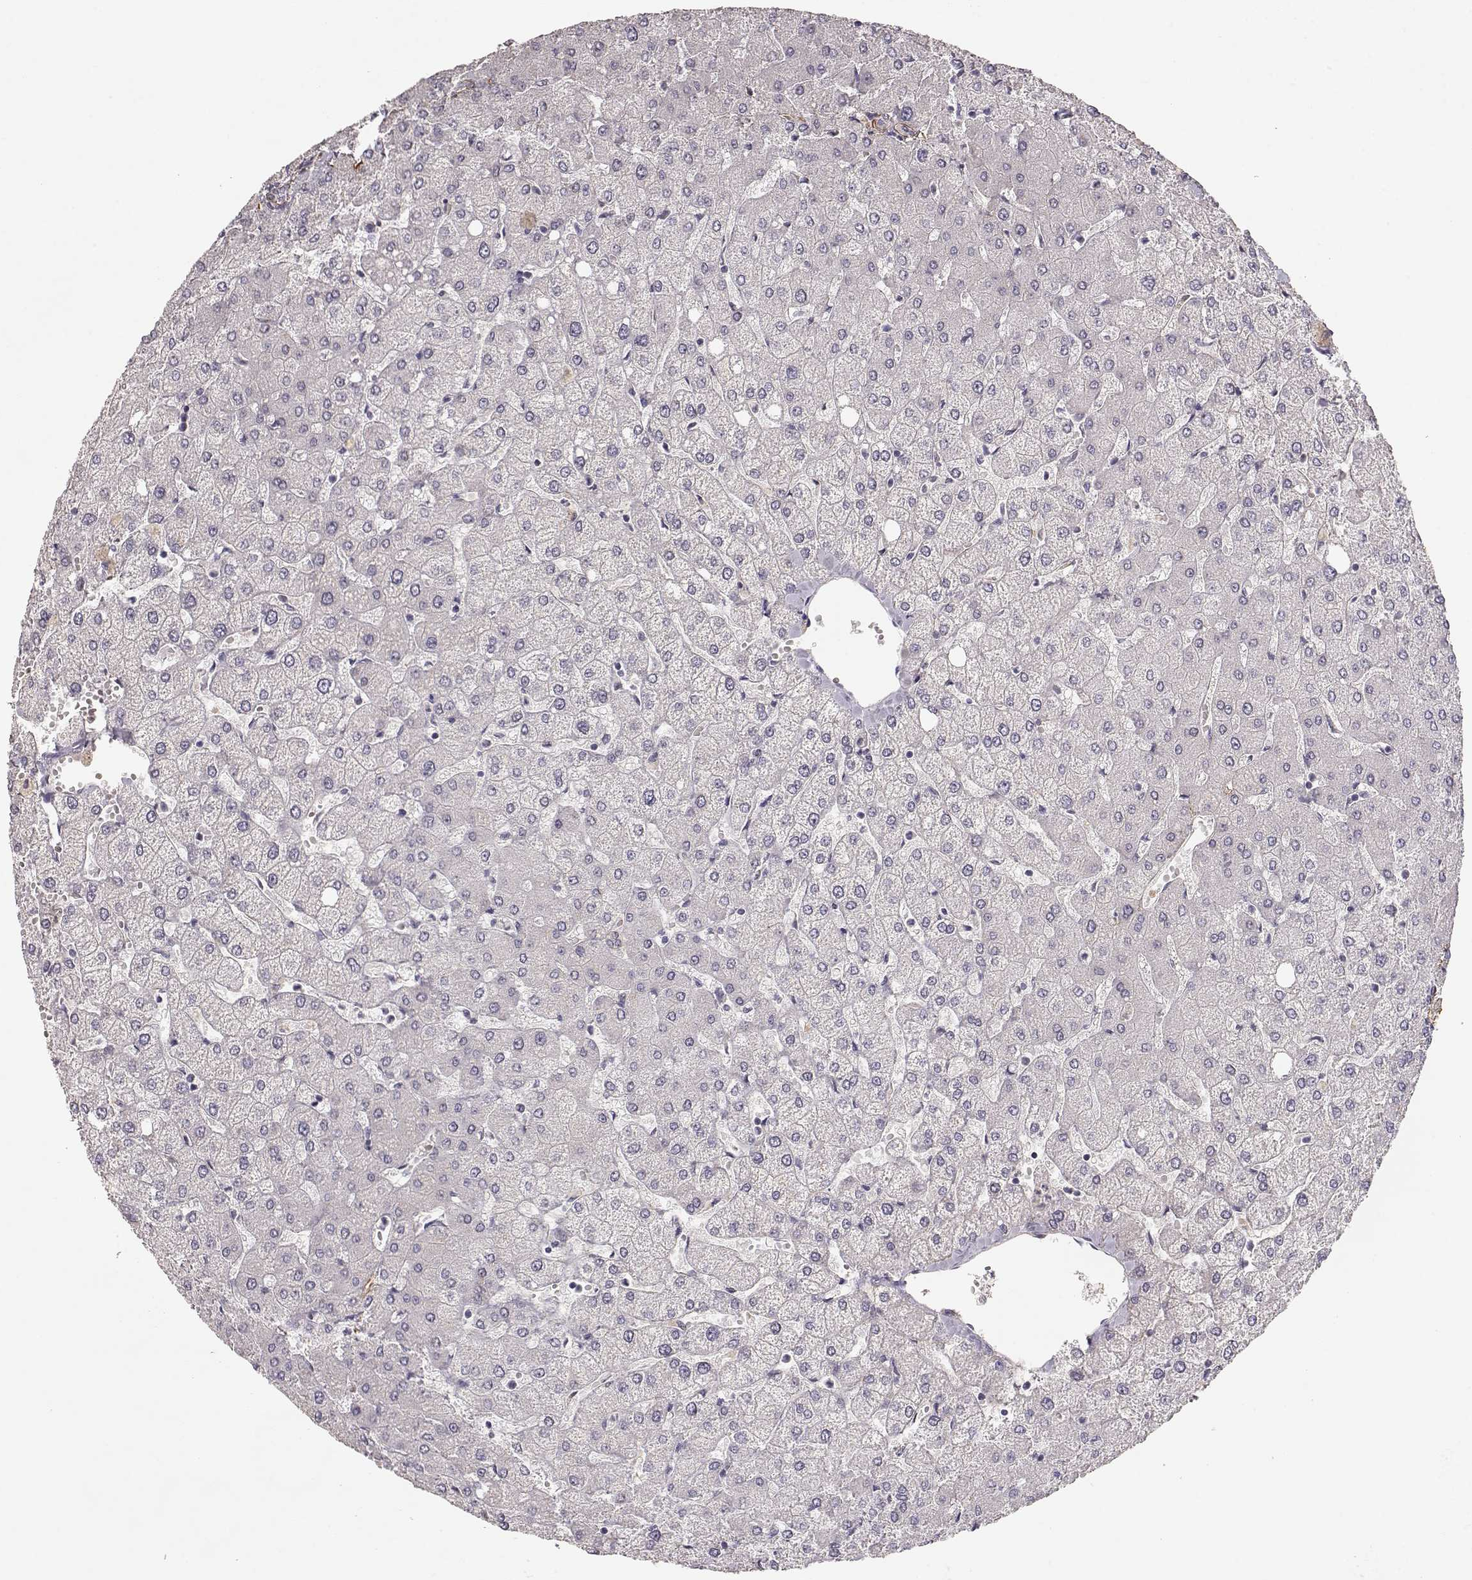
{"staining": {"intensity": "negative", "quantity": "none", "location": "none"}, "tissue": "liver", "cell_type": "Cholangiocytes", "image_type": "normal", "snomed": [{"axis": "morphology", "description": "Normal tissue, NOS"}, {"axis": "topography", "description": "Liver"}], "caption": "This is an immunohistochemistry micrograph of normal liver. There is no expression in cholangiocytes.", "gene": "LAMA5", "patient": {"sex": "female", "age": 54}}